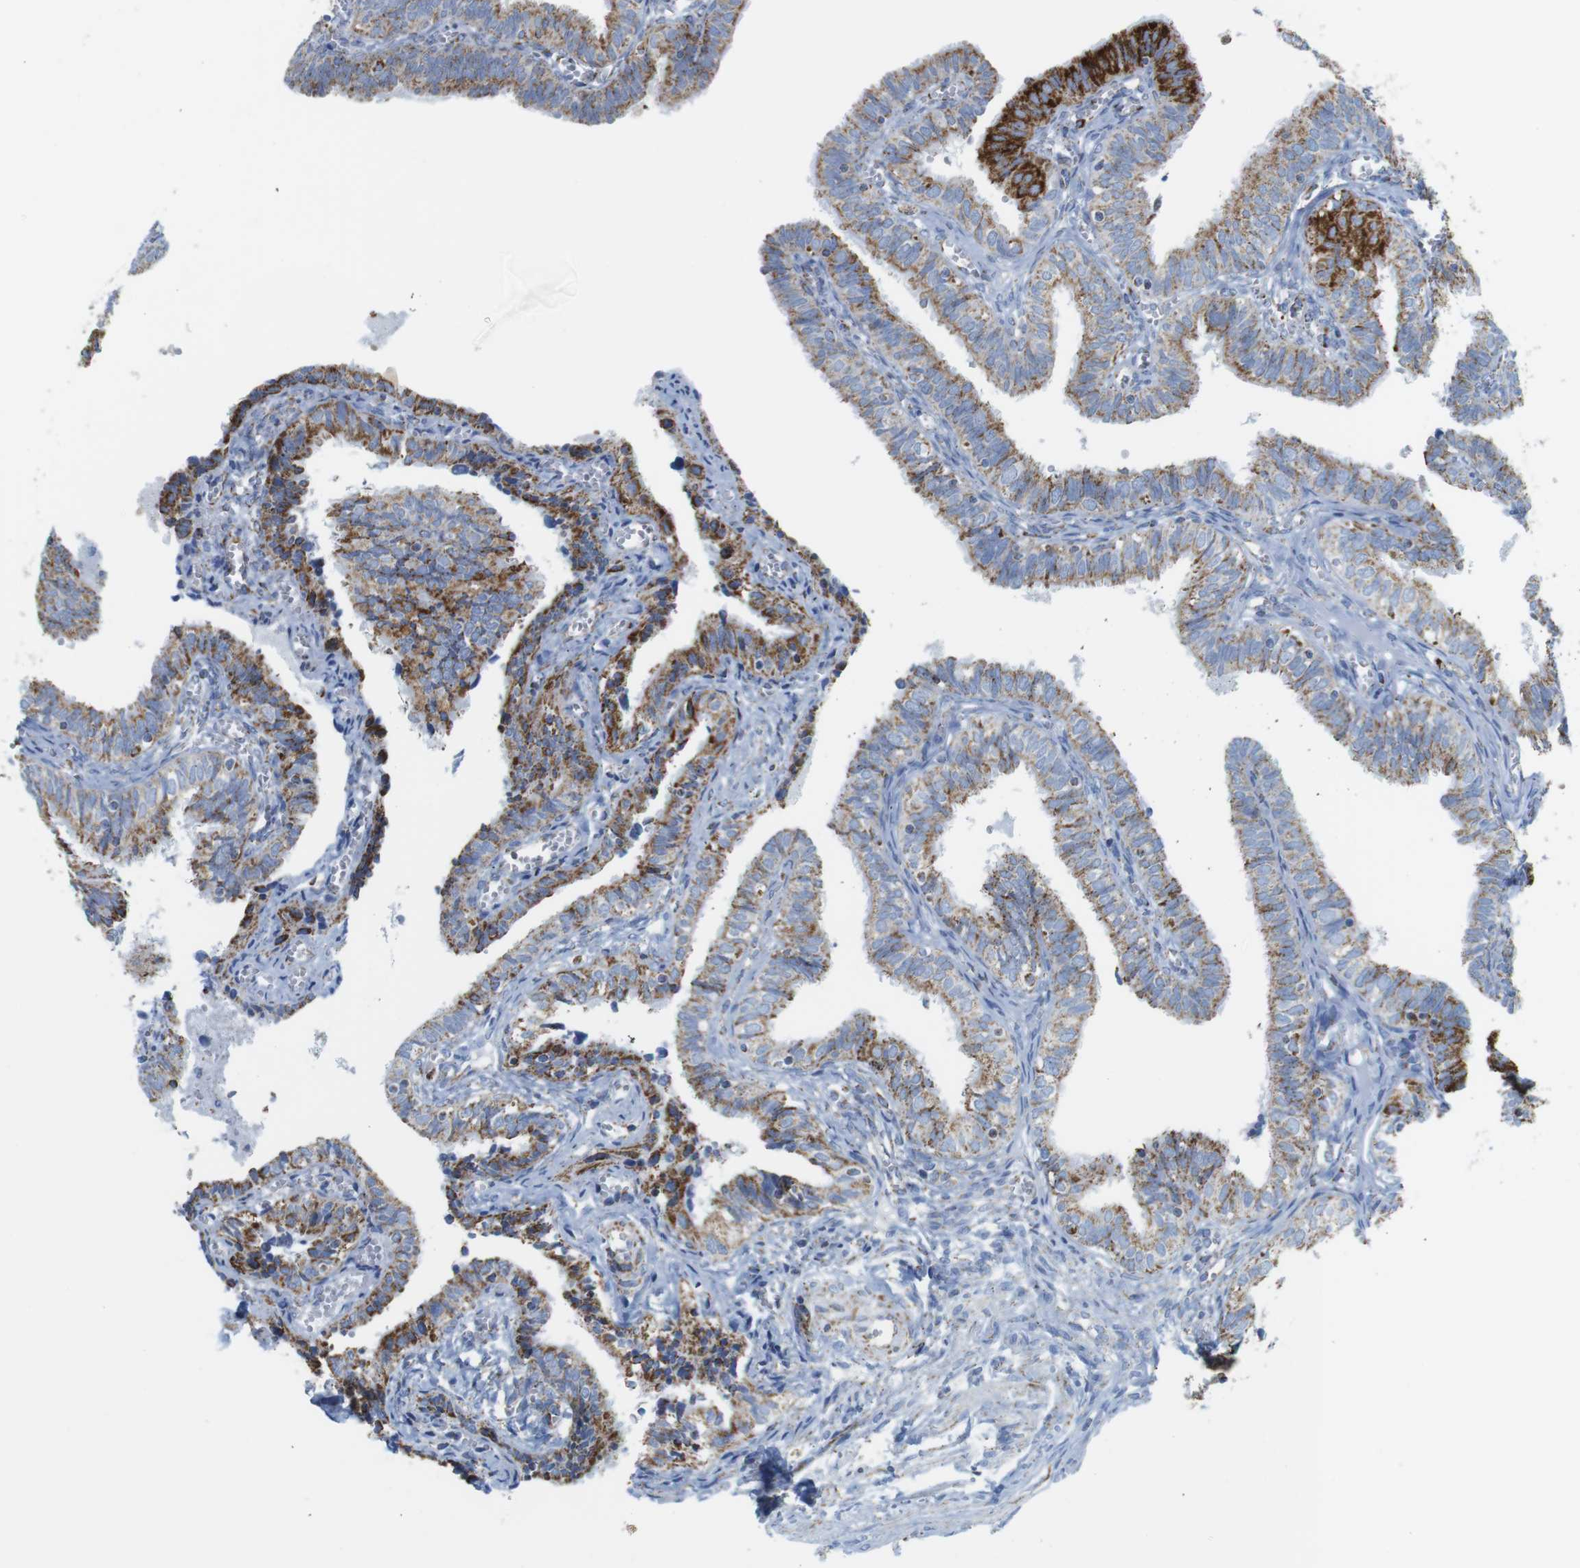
{"staining": {"intensity": "moderate", "quantity": ">75%", "location": "cytoplasmic/membranous"}, "tissue": "fallopian tube", "cell_type": "Glandular cells", "image_type": "normal", "snomed": [{"axis": "morphology", "description": "Normal tissue, NOS"}, {"axis": "topography", "description": "Fallopian tube"}], "caption": "IHC of unremarkable human fallopian tube reveals medium levels of moderate cytoplasmic/membranous staining in about >75% of glandular cells.", "gene": "ATP5PO", "patient": {"sex": "female", "age": 46}}